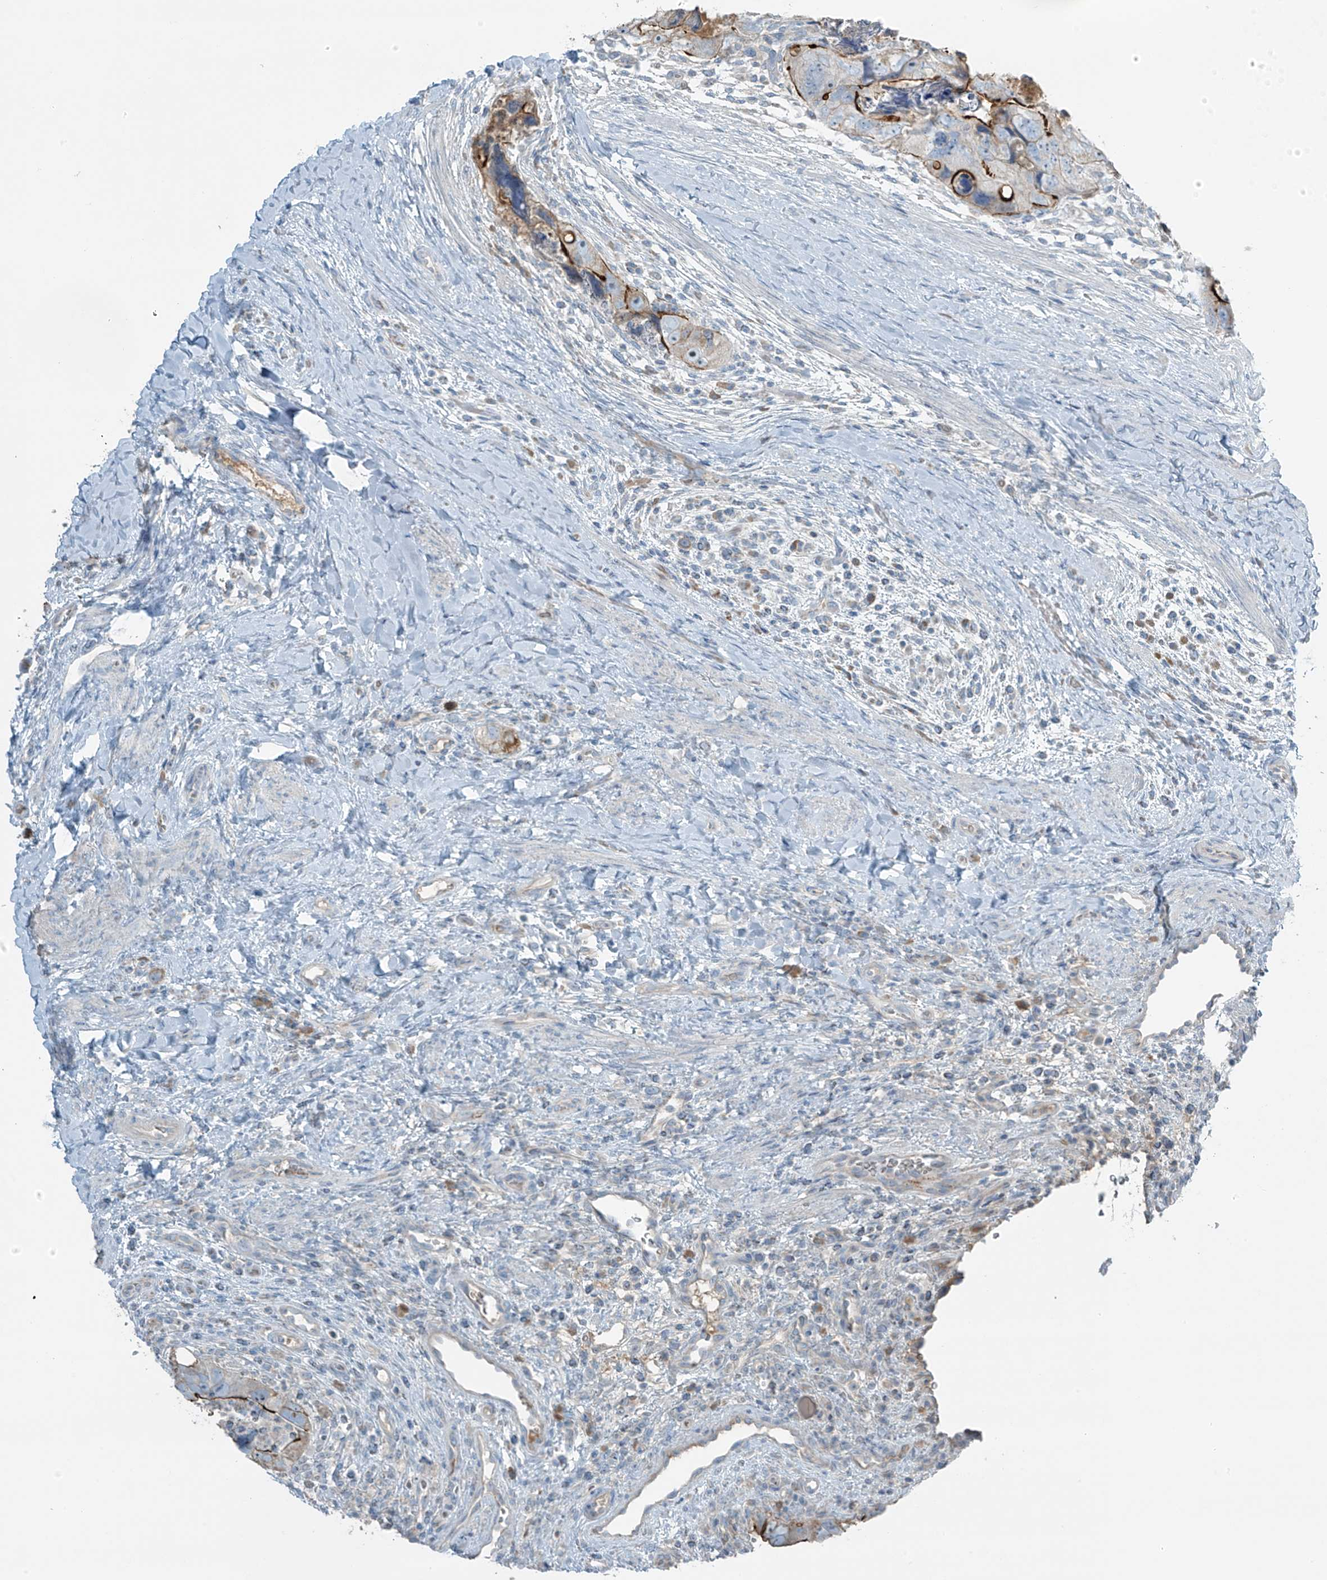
{"staining": {"intensity": "strong", "quantity": "25%-75%", "location": "cytoplasmic/membranous"}, "tissue": "colorectal cancer", "cell_type": "Tumor cells", "image_type": "cancer", "snomed": [{"axis": "morphology", "description": "Adenocarcinoma, NOS"}, {"axis": "topography", "description": "Rectum"}], "caption": "Immunohistochemical staining of human adenocarcinoma (colorectal) reveals high levels of strong cytoplasmic/membranous staining in approximately 25%-75% of tumor cells.", "gene": "FAM131C", "patient": {"sex": "male", "age": 59}}